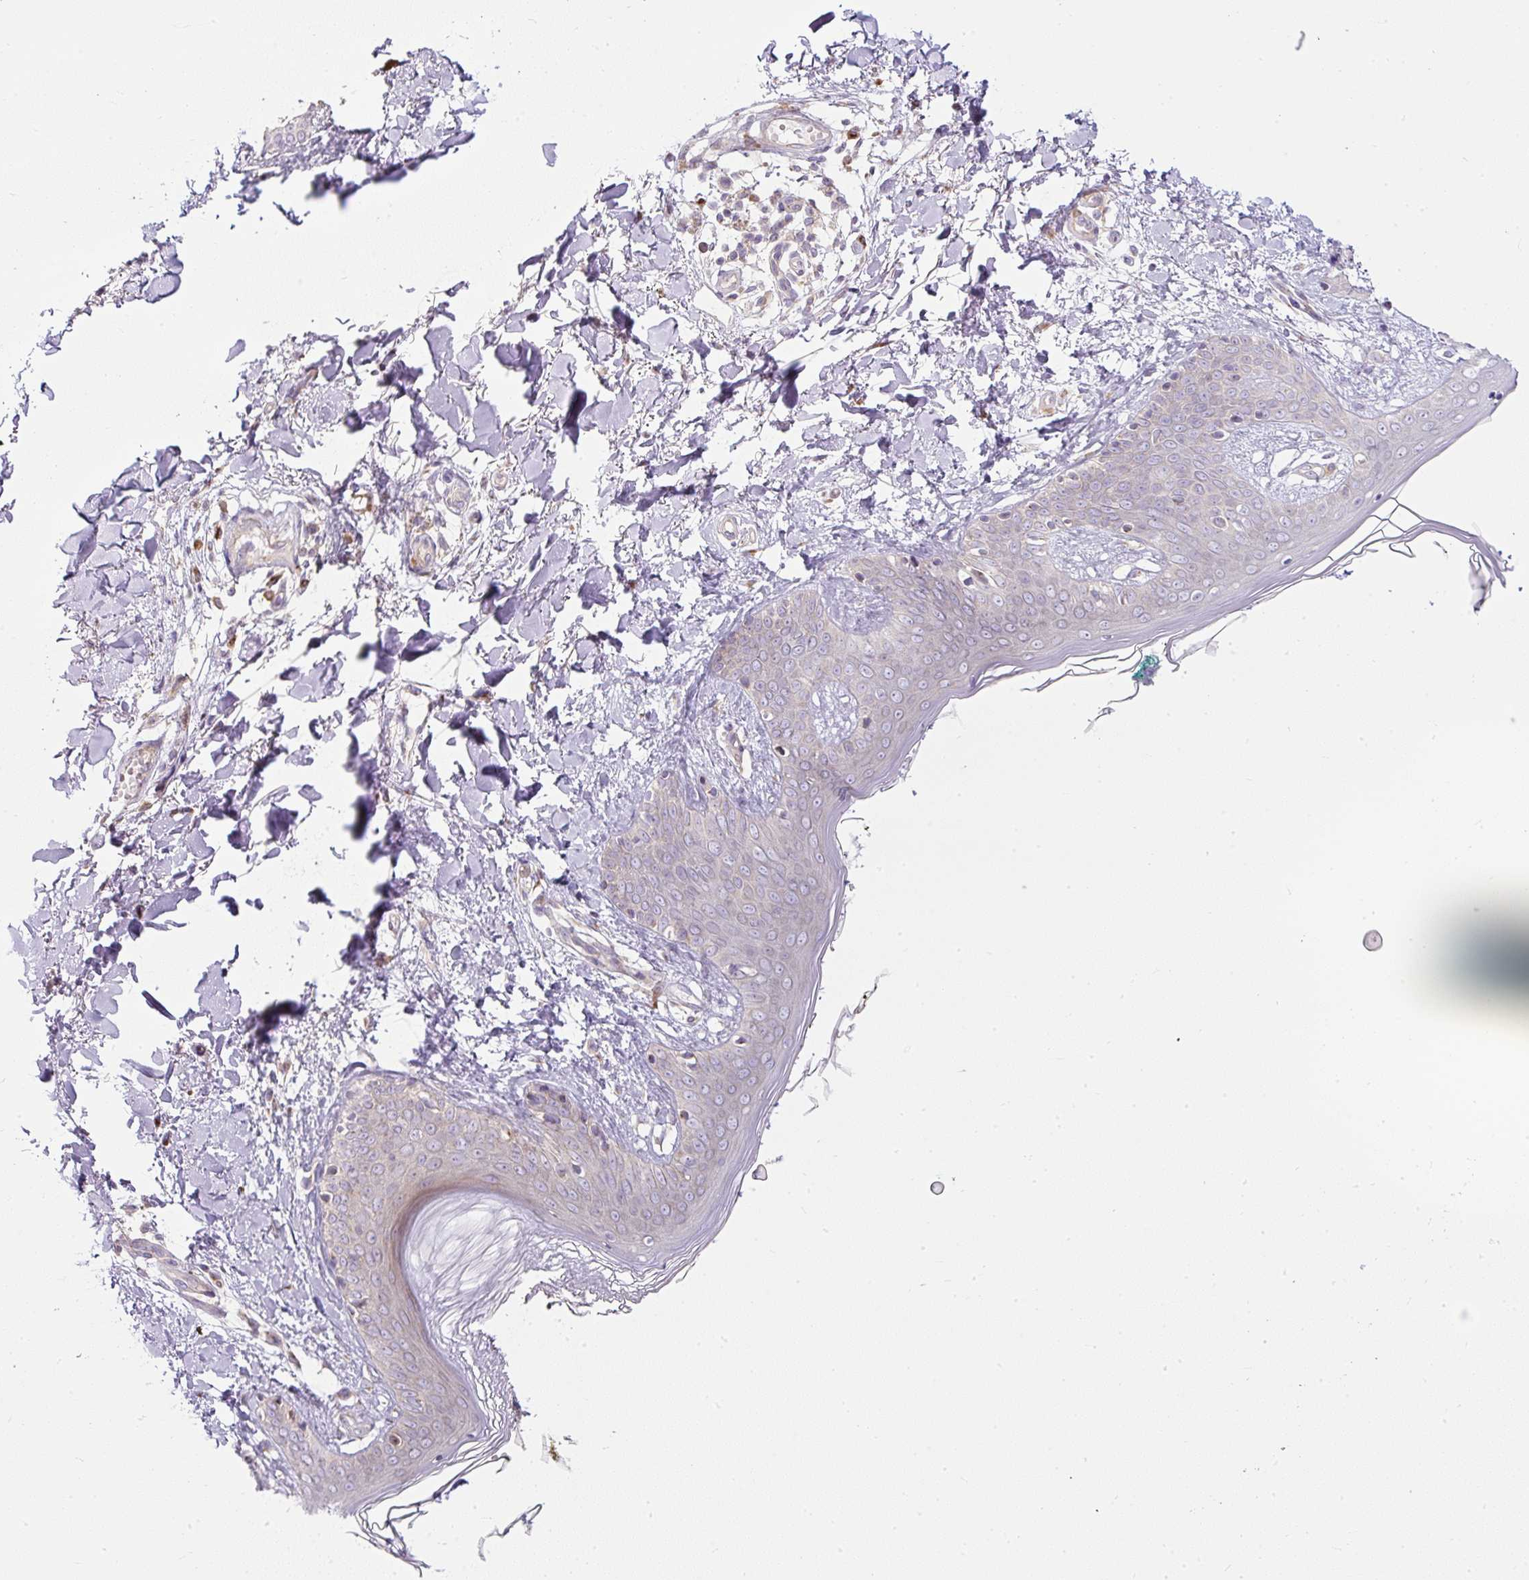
{"staining": {"intensity": "moderate", "quantity": "25%-75%", "location": "cytoplasmic/membranous"}, "tissue": "skin", "cell_type": "Fibroblasts", "image_type": "normal", "snomed": [{"axis": "morphology", "description": "Normal tissue, NOS"}, {"axis": "topography", "description": "Skin"}], "caption": "Moderate cytoplasmic/membranous staining for a protein is seen in approximately 25%-75% of fibroblasts of benign skin using immunohistochemistry (IHC).", "gene": "MLX", "patient": {"sex": "female", "age": 34}}